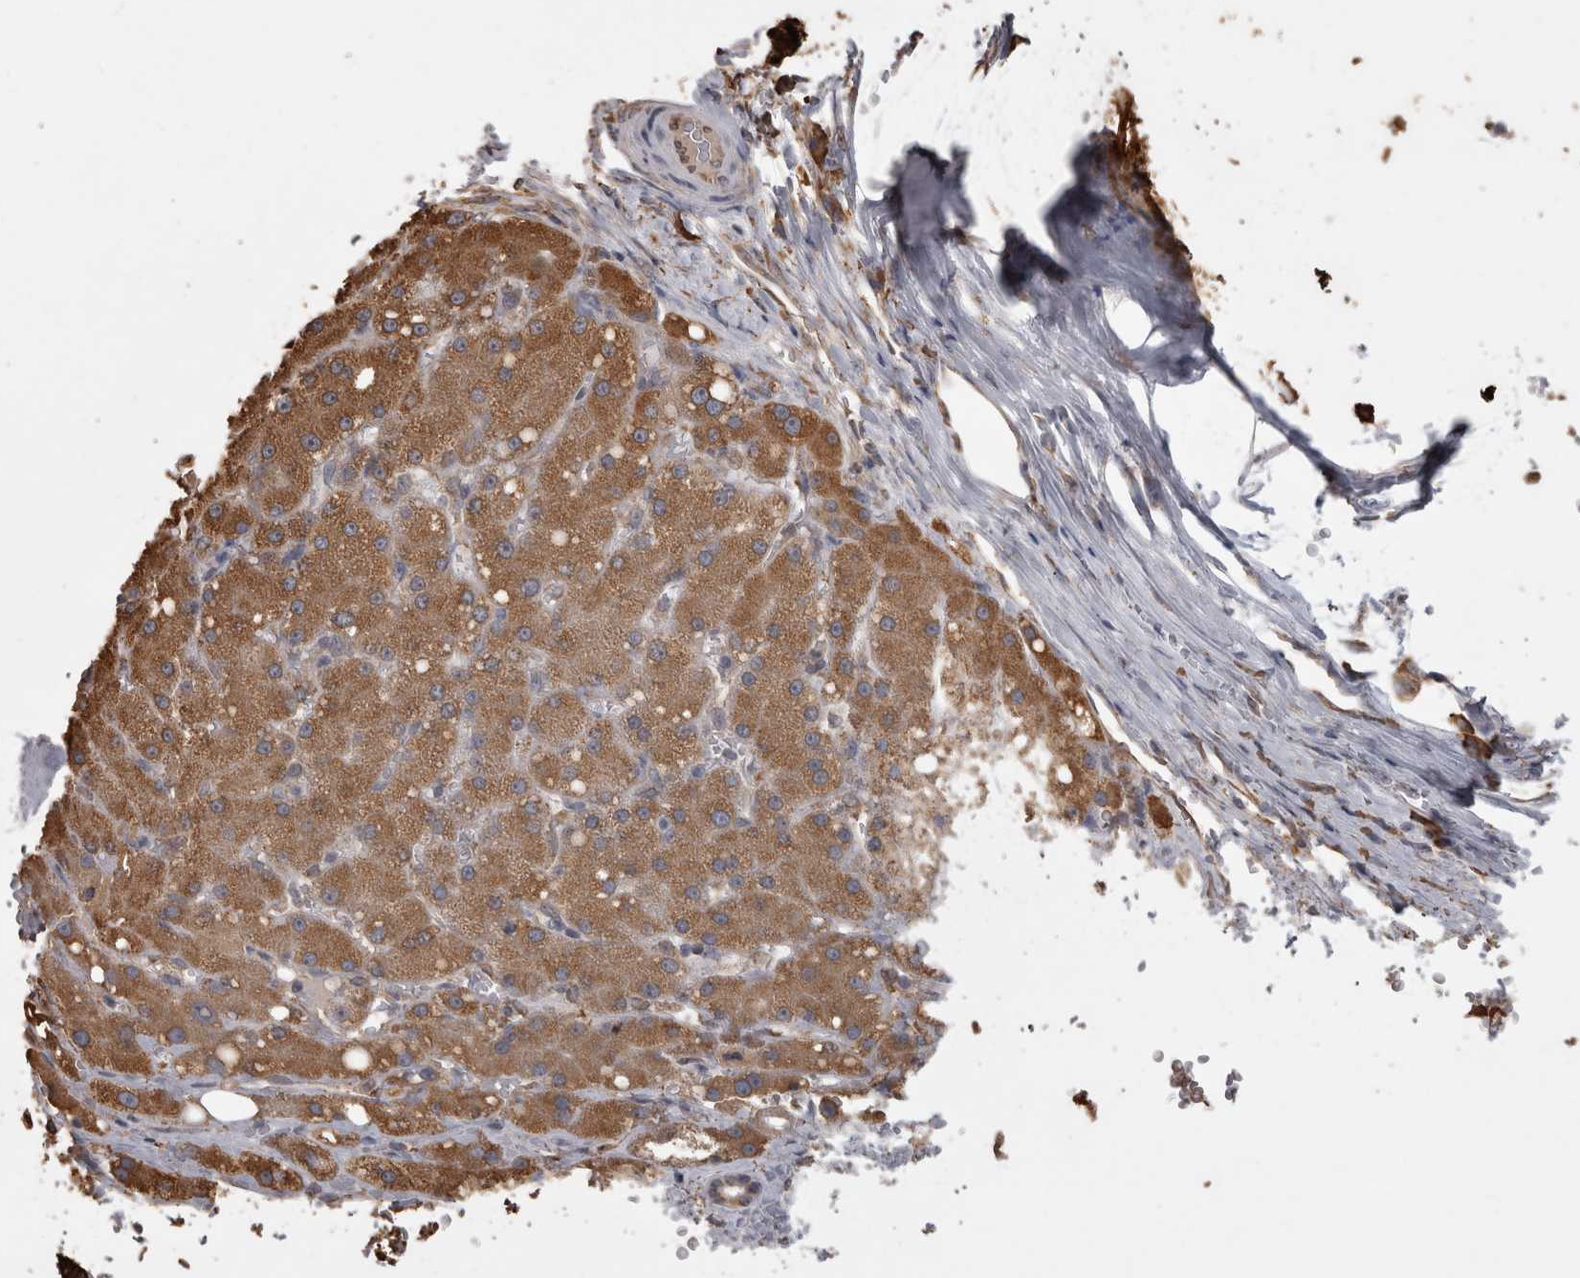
{"staining": {"intensity": "moderate", "quantity": ">75%", "location": "cytoplasmic/membranous"}, "tissue": "liver cancer", "cell_type": "Tumor cells", "image_type": "cancer", "snomed": [{"axis": "morphology", "description": "Carcinoma, Hepatocellular, NOS"}, {"axis": "topography", "description": "Liver"}], "caption": "High-power microscopy captured an immunohistochemistry histopathology image of liver cancer (hepatocellular carcinoma), revealing moderate cytoplasmic/membranous staining in about >75% of tumor cells.", "gene": "PON2", "patient": {"sex": "male", "age": 80}}